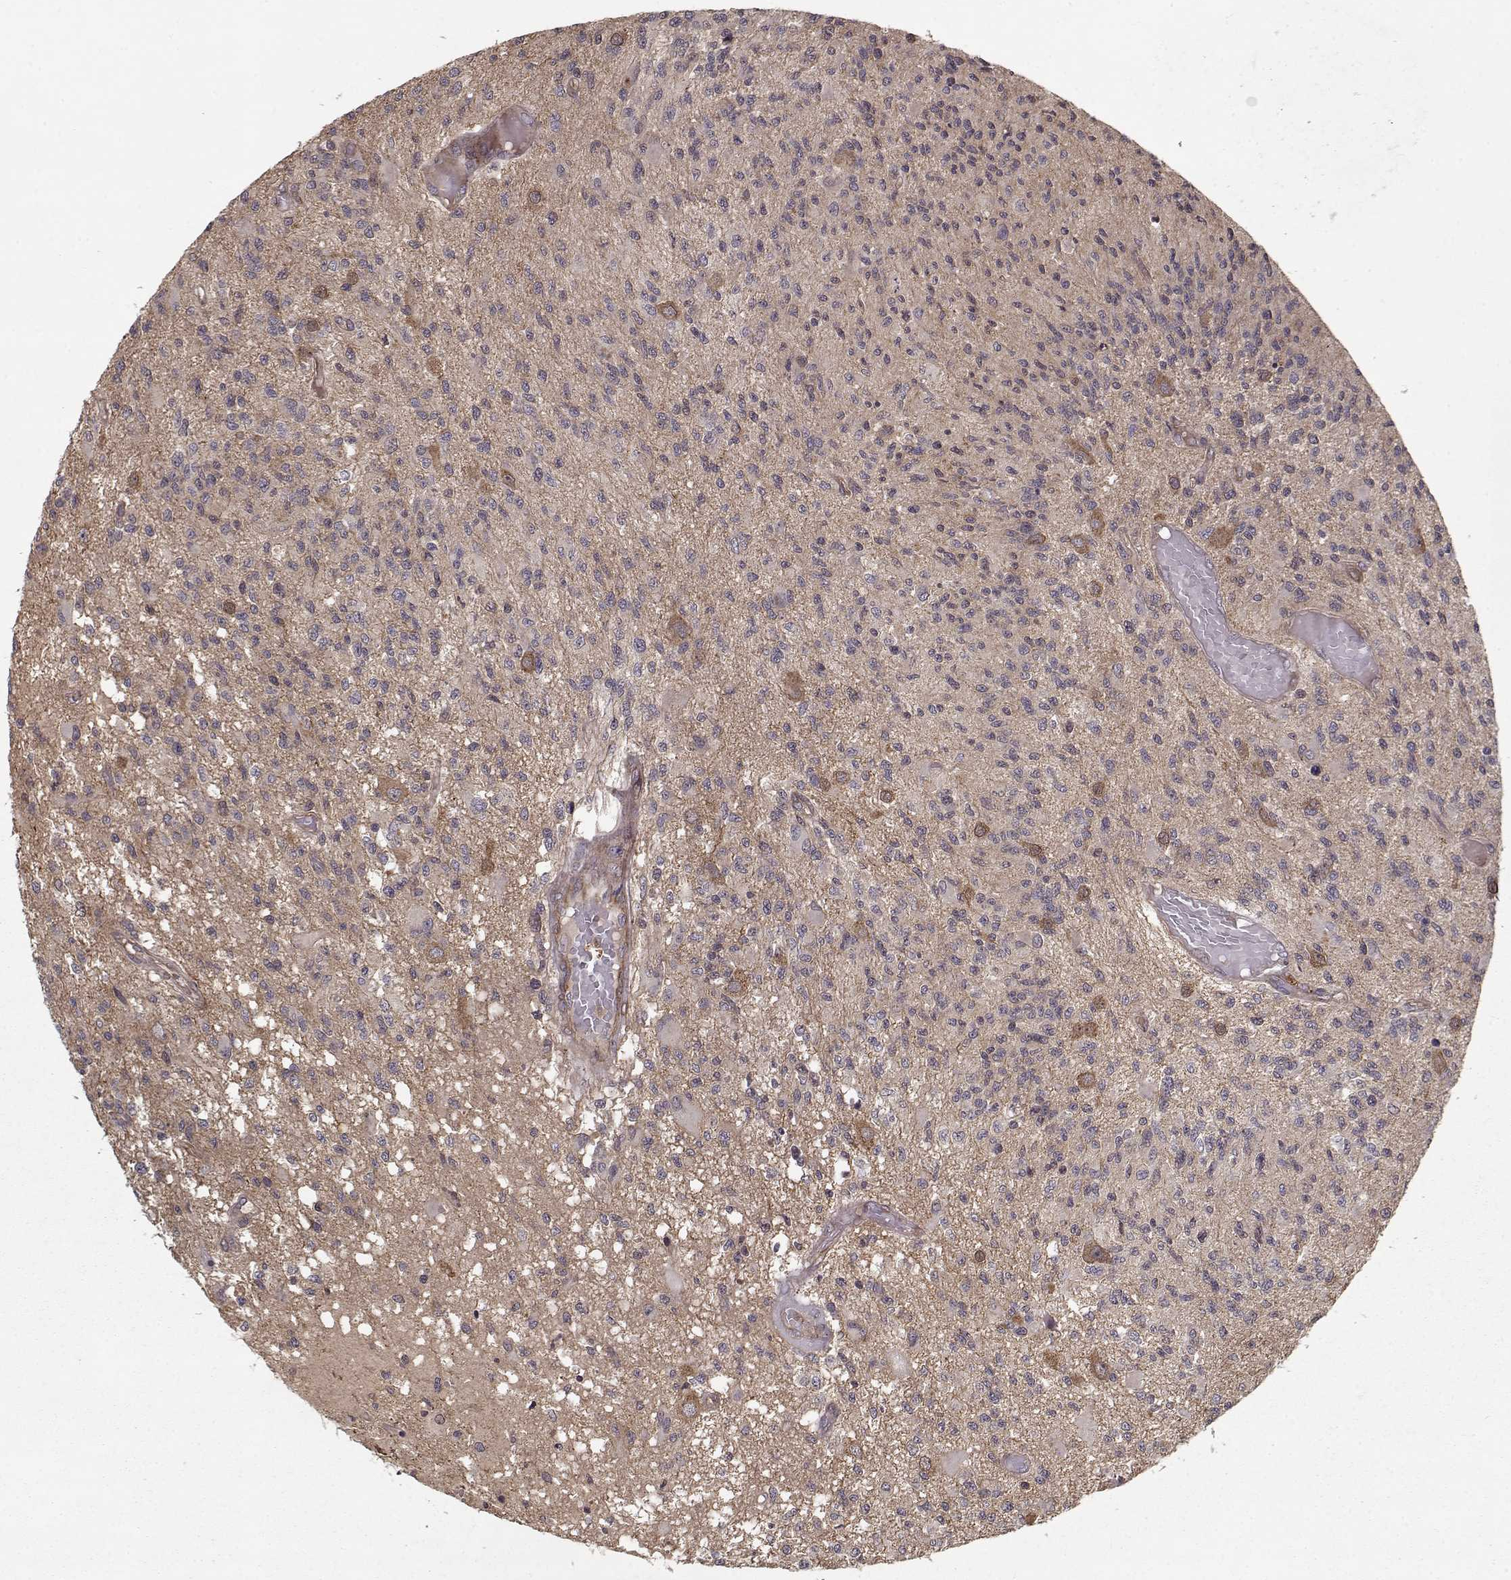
{"staining": {"intensity": "moderate", "quantity": "<25%", "location": "cytoplasmic/membranous"}, "tissue": "glioma", "cell_type": "Tumor cells", "image_type": "cancer", "snomed": [{"axis": "morphology", "description": "Glioma, malignant, High grade"}, {"axis": "topography", "description": "Brain"}], "caption": "Protein analysis of malignant glioma (high-grade) tissue exhibits moderate cytoplasmic/membranous staining in approximately <25% of tumor cells.", "gene": "PPP1R12A", "patient": {"sex": "female", "age": 63}}